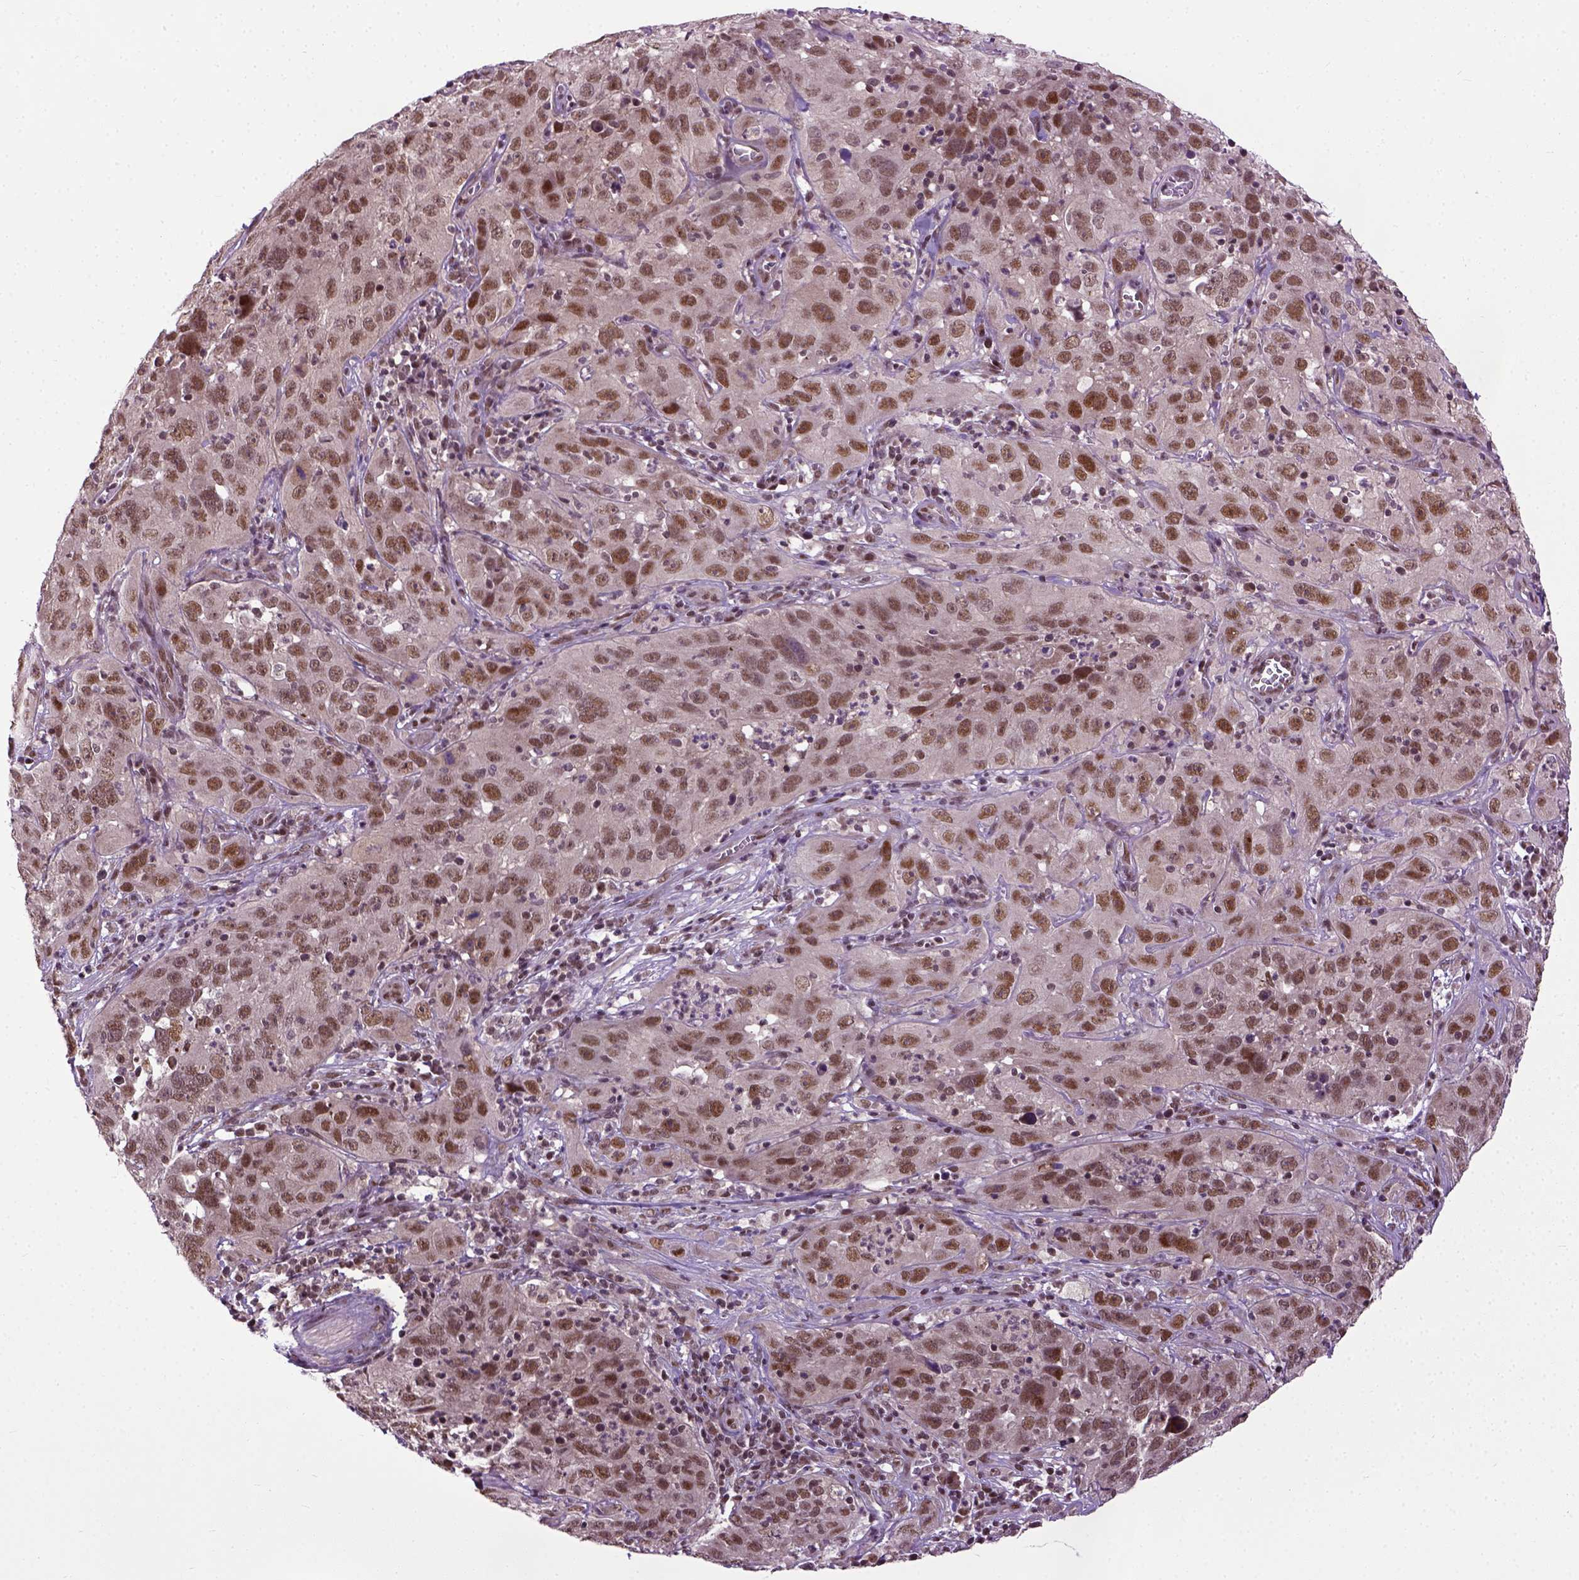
{"staining": {"intensity": "moderate", "quantity": ">75%", "location": "nuclear"}, "tissue": "cervical cancer", "cell_type": "Tumor cells", "image_type": "cancer", "snomed": [{"axis": "morphology", "description": "Squamous cell carcinoma, NOS"}, {"axis": "topography", "description": "Cervix"}], "caption": "Immunohistochemistry (IHC) of cervical squamous cell carcinoma demonstrates medium levels of moderate nuclear staining in approximately >75% of tumor cells.", "gene": "UBA3", "patient": {"sex": "female", "age": 32}}